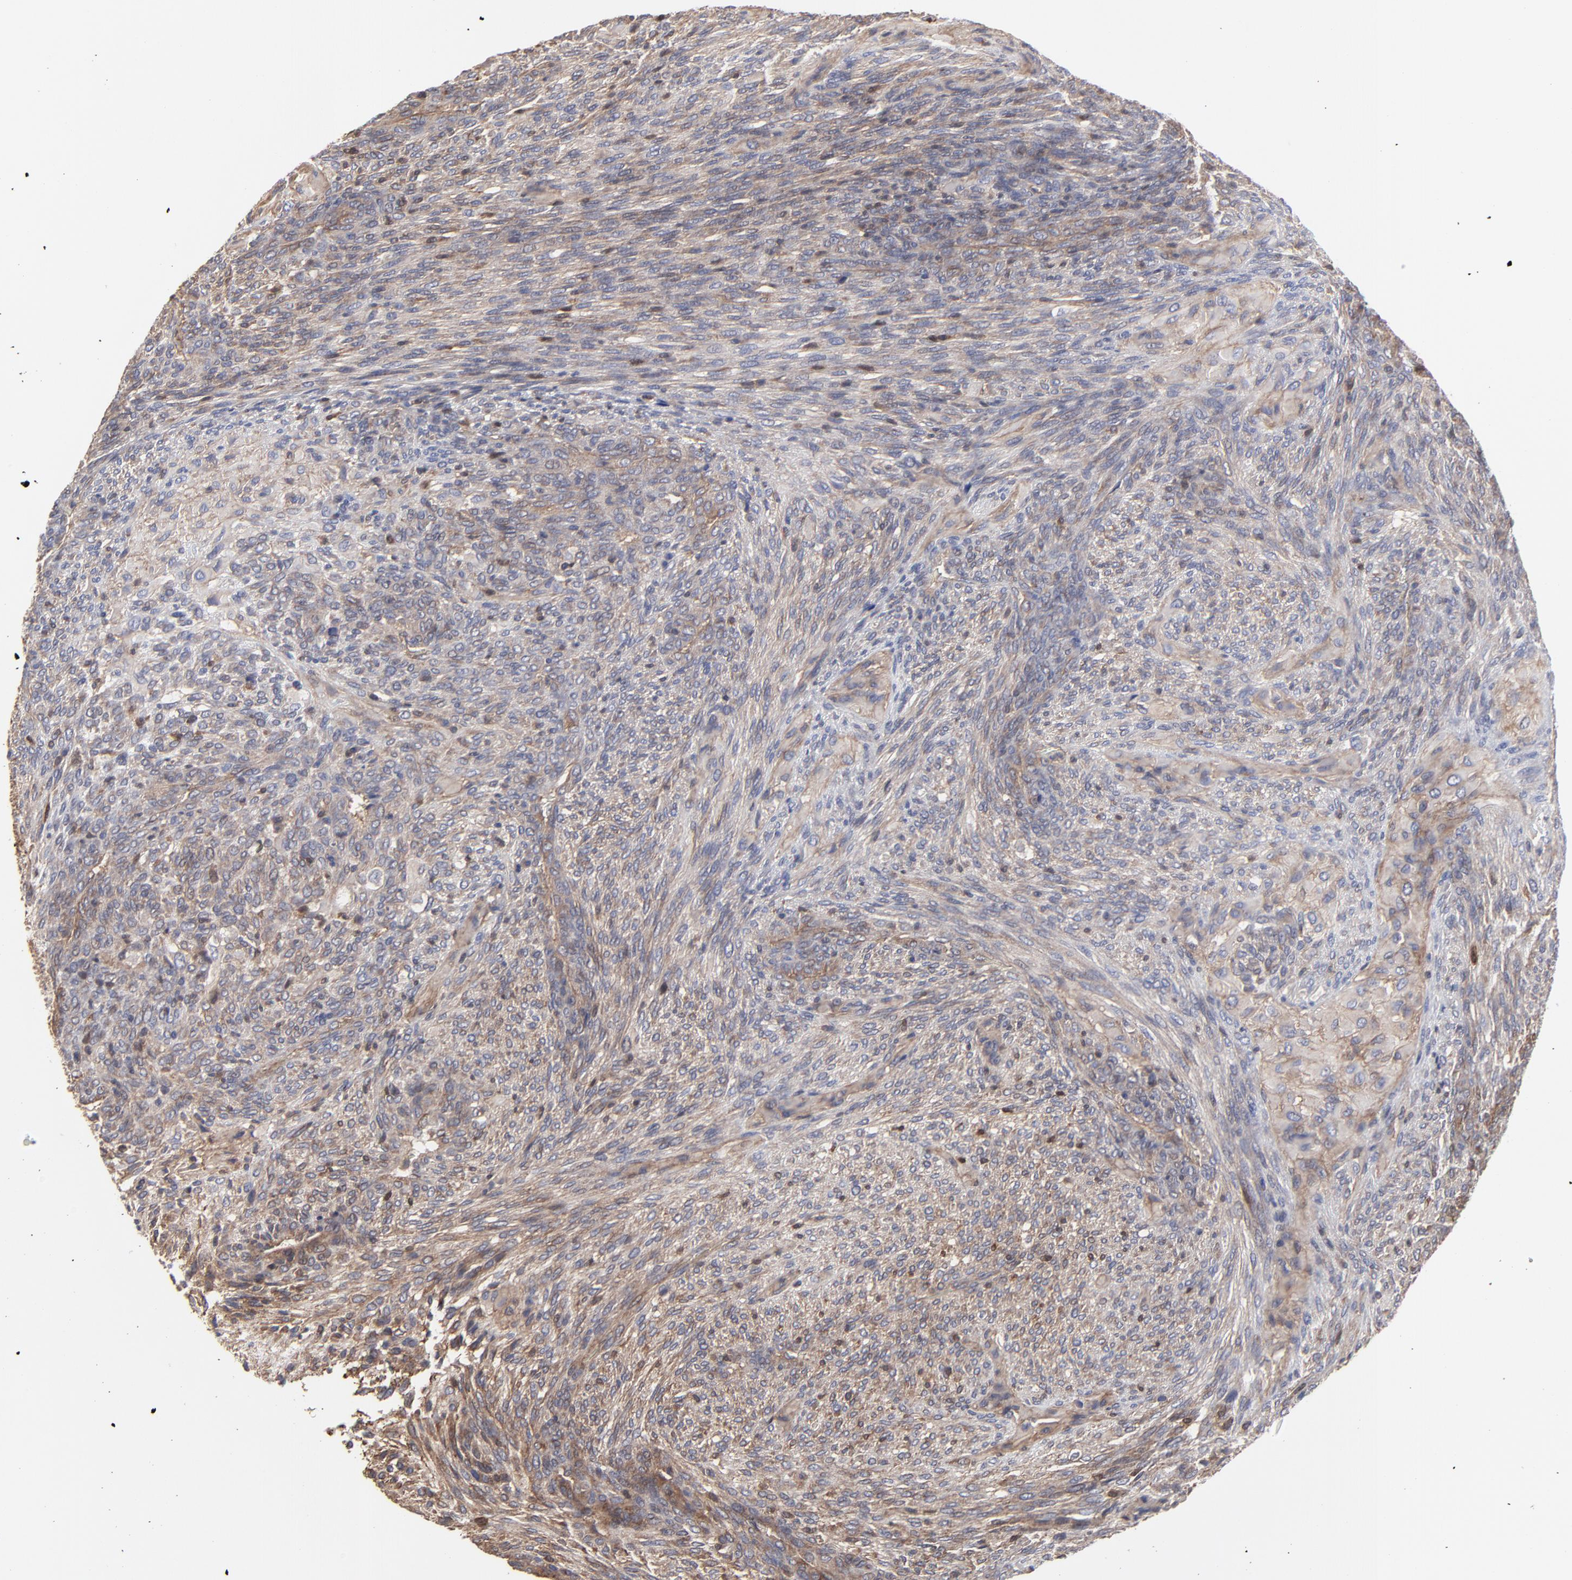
{"staining": {"intensity": "moderate", "quantity": "25%-75%", "location": "cytoplasmic/membranous"}, "tissue": "glioma", "cell_type": "Tumor cells", "image_type": "cancer", "snomed": [{"axis": "morphology", "description": "Glioma, malignant, High grade"}, {"axis": "topography", "description": "Cerebral cortex"}], "caption": "Protein expression analysis of human glioma reveals moderate cytoplasmic/membranous expression in about 25%-75% of tumor cells.", "gene": "ARMT1", "patient": {"sex": "female", "age": 55}}